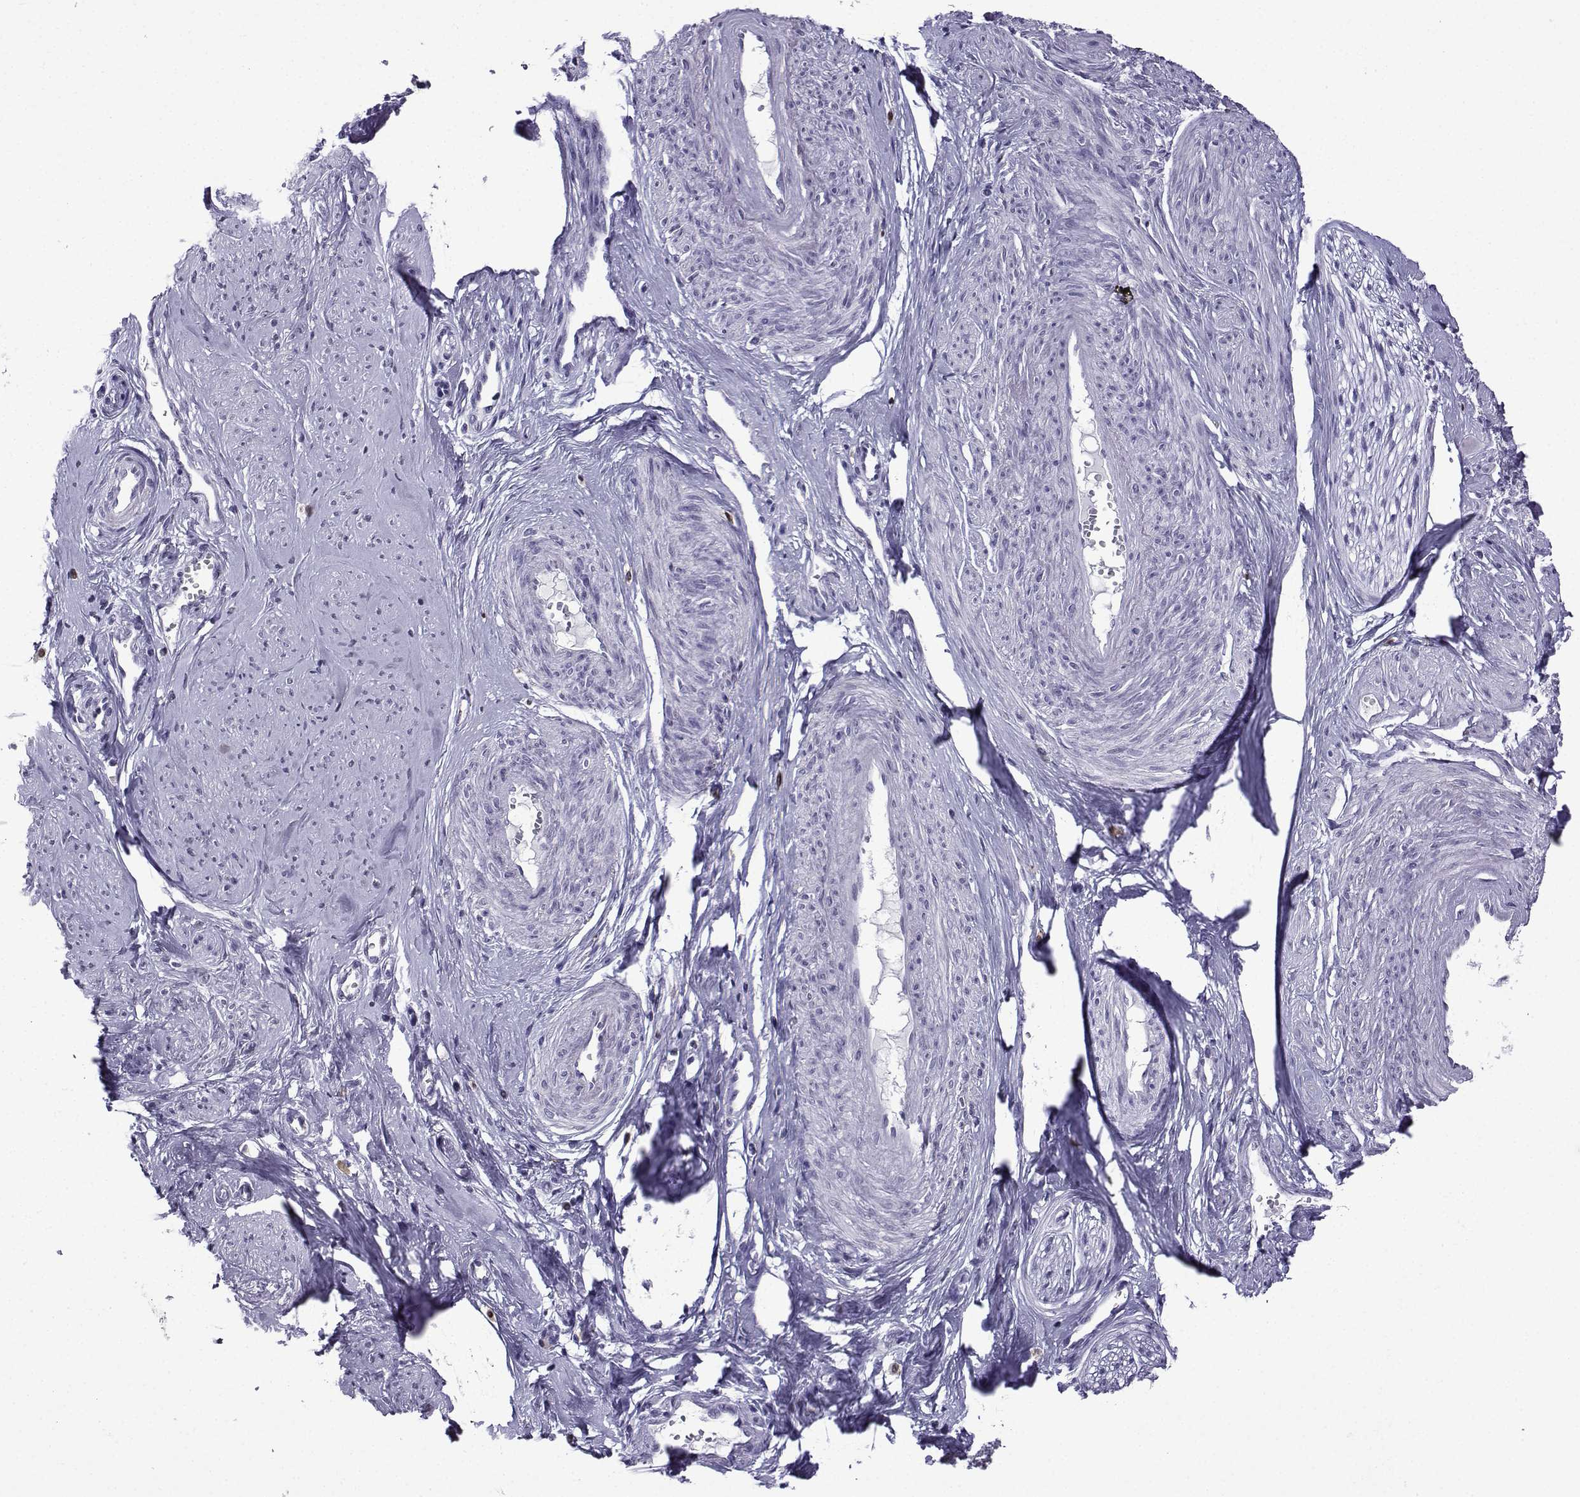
{"staining": {"intensity": "negative", "quantity": "none", "location": "none"}, "tissue": "smooth muscle", "cell_type": "Smooth muscle cells", "image_type": "normal", "snomed": [{"axis": "morphology", "description": "Normal tissue, NOS"}, {"axis": "topography", "description": "Smooth muscle"}], "caption": "This image is of normal smooth muscle stained with immunohistochemistry to label a protein in brown with the nuclei are counter-stained blue. There is no expression in smooth muscle cells. Nuclei are stained in blue.", "gene": "HTR7", "patient": {"sex": "female", "age": 48}}